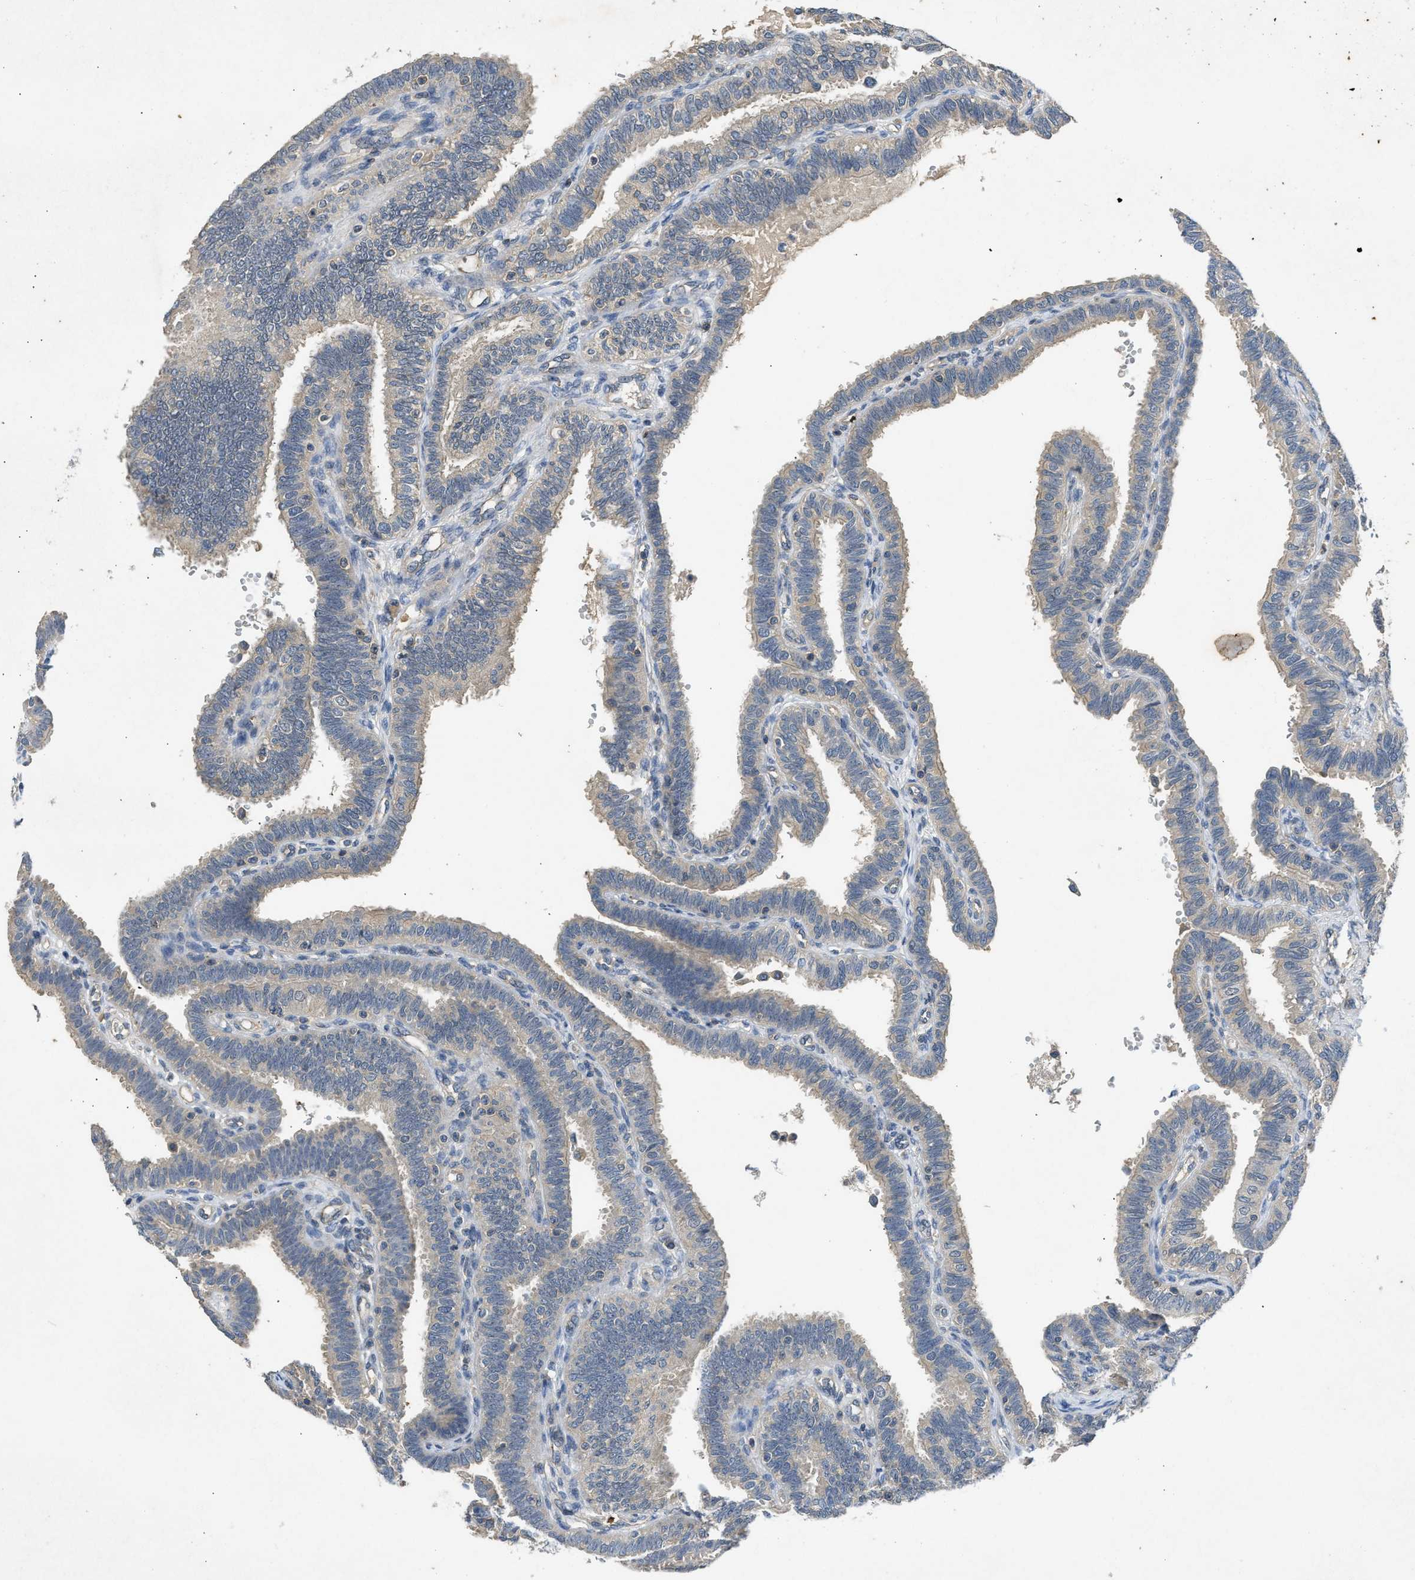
{"staining": {"intensity": "weak", "quantity": "<25%", "location": "cytoplasmic/membranous"}, "tissue": "fallopian tube", "cell_type": "Glandular cells", "image_type": "normal", "snomed": [{"axis": "morphology", "description": "Normal tissue, NOS"}, {"axis": "topography", "description": "Fallopian tube"}, {"axis": "topography", "description": "Placenta"}], "caption": "High magnification brightfield microscopy of benign fallopian tube stained with DAB (3,3'-diaminobenzidine) (brown) and counterstained with hematoxylin (blue): glandular cells show no significant positivity. (Brightfield microscopy of DAB (3,3'-diaminobenzidine) immunohistochemistry (IHC) at high magnification).", "gene": "PPP3CA", "patient": {"sex": "female", "age": 34}}